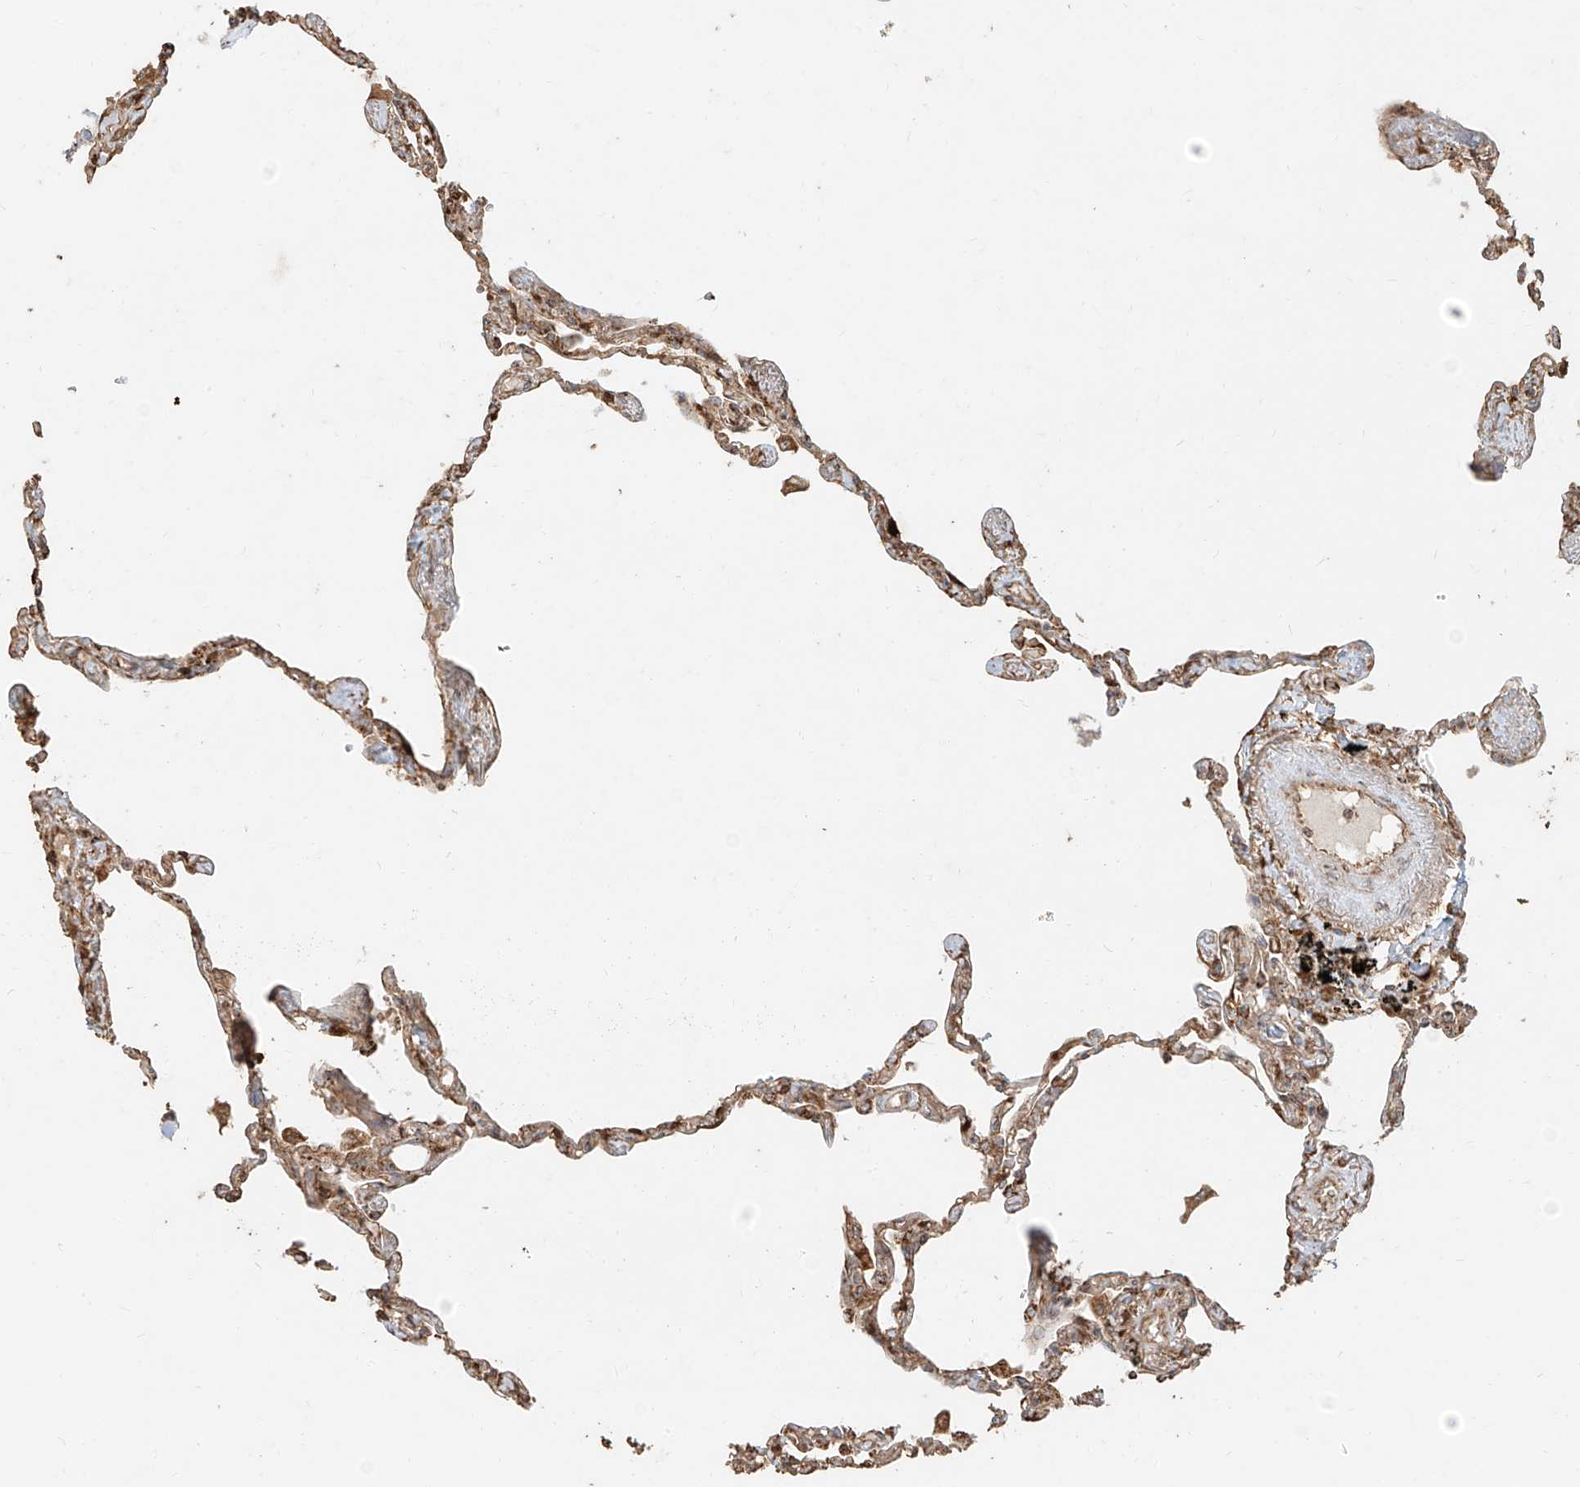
{"staining": {"intensity": "moderate", "quantity": ">75%", "location": "cytoplasmic/membranous"}, "tissue": "lung", "cell_type": "Alveolar cells", "image_type": "normal", "snomed": [{"axis": "morphology", "description": "Normal tissue, NOS"}, {"axis": "topography", "description": "Lung"}], "caption": "This is an image of immunohistochemistry staining of normal lung, which shows moderate expression in the cytoplasmic/membranous of alveolar cells.", "gene": "EFNB1", "patient": {"sex": "female", "age": 67}}